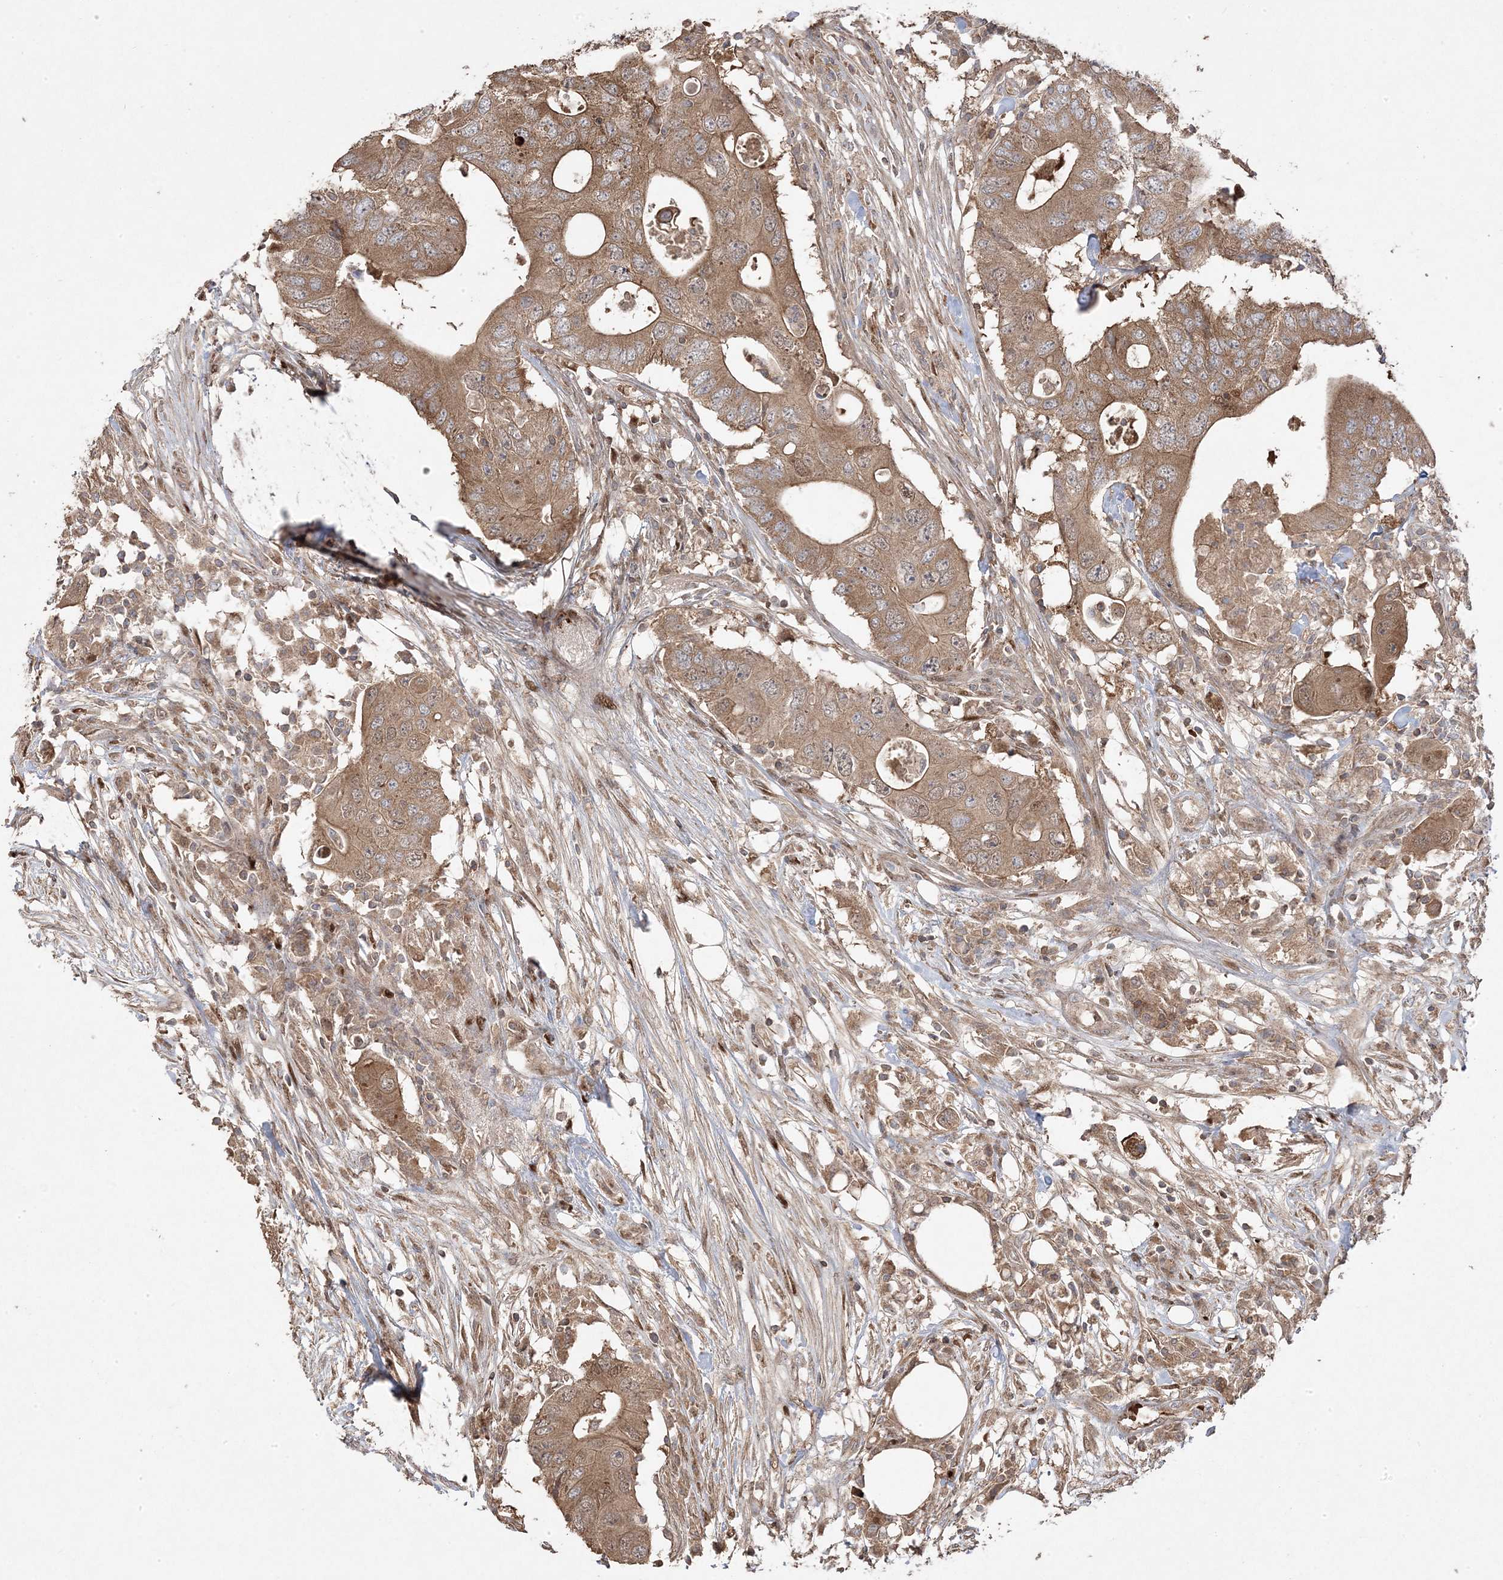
{"staining": {"intensity": "moderate", "quantity": ">75%", "location": "cytoplasmic/membranous"}, "tissue": "colorectal cancer", "cell_type": "Tumor cells", "image_type": "cancer", "snomed": [{"axis": "morphology", "description": "Adenocarcinoma, NOS"}, {"axis": "topography", "description": "Colon"}], "caption": "A photomicrograph of human adenocarcinoma (colorectal) stained for a protein displays moderate cytoplasmic/membranous brown staining in tumor cells.", "gene": "PPOX", "patient": {"sex": "male", "age": 71}}